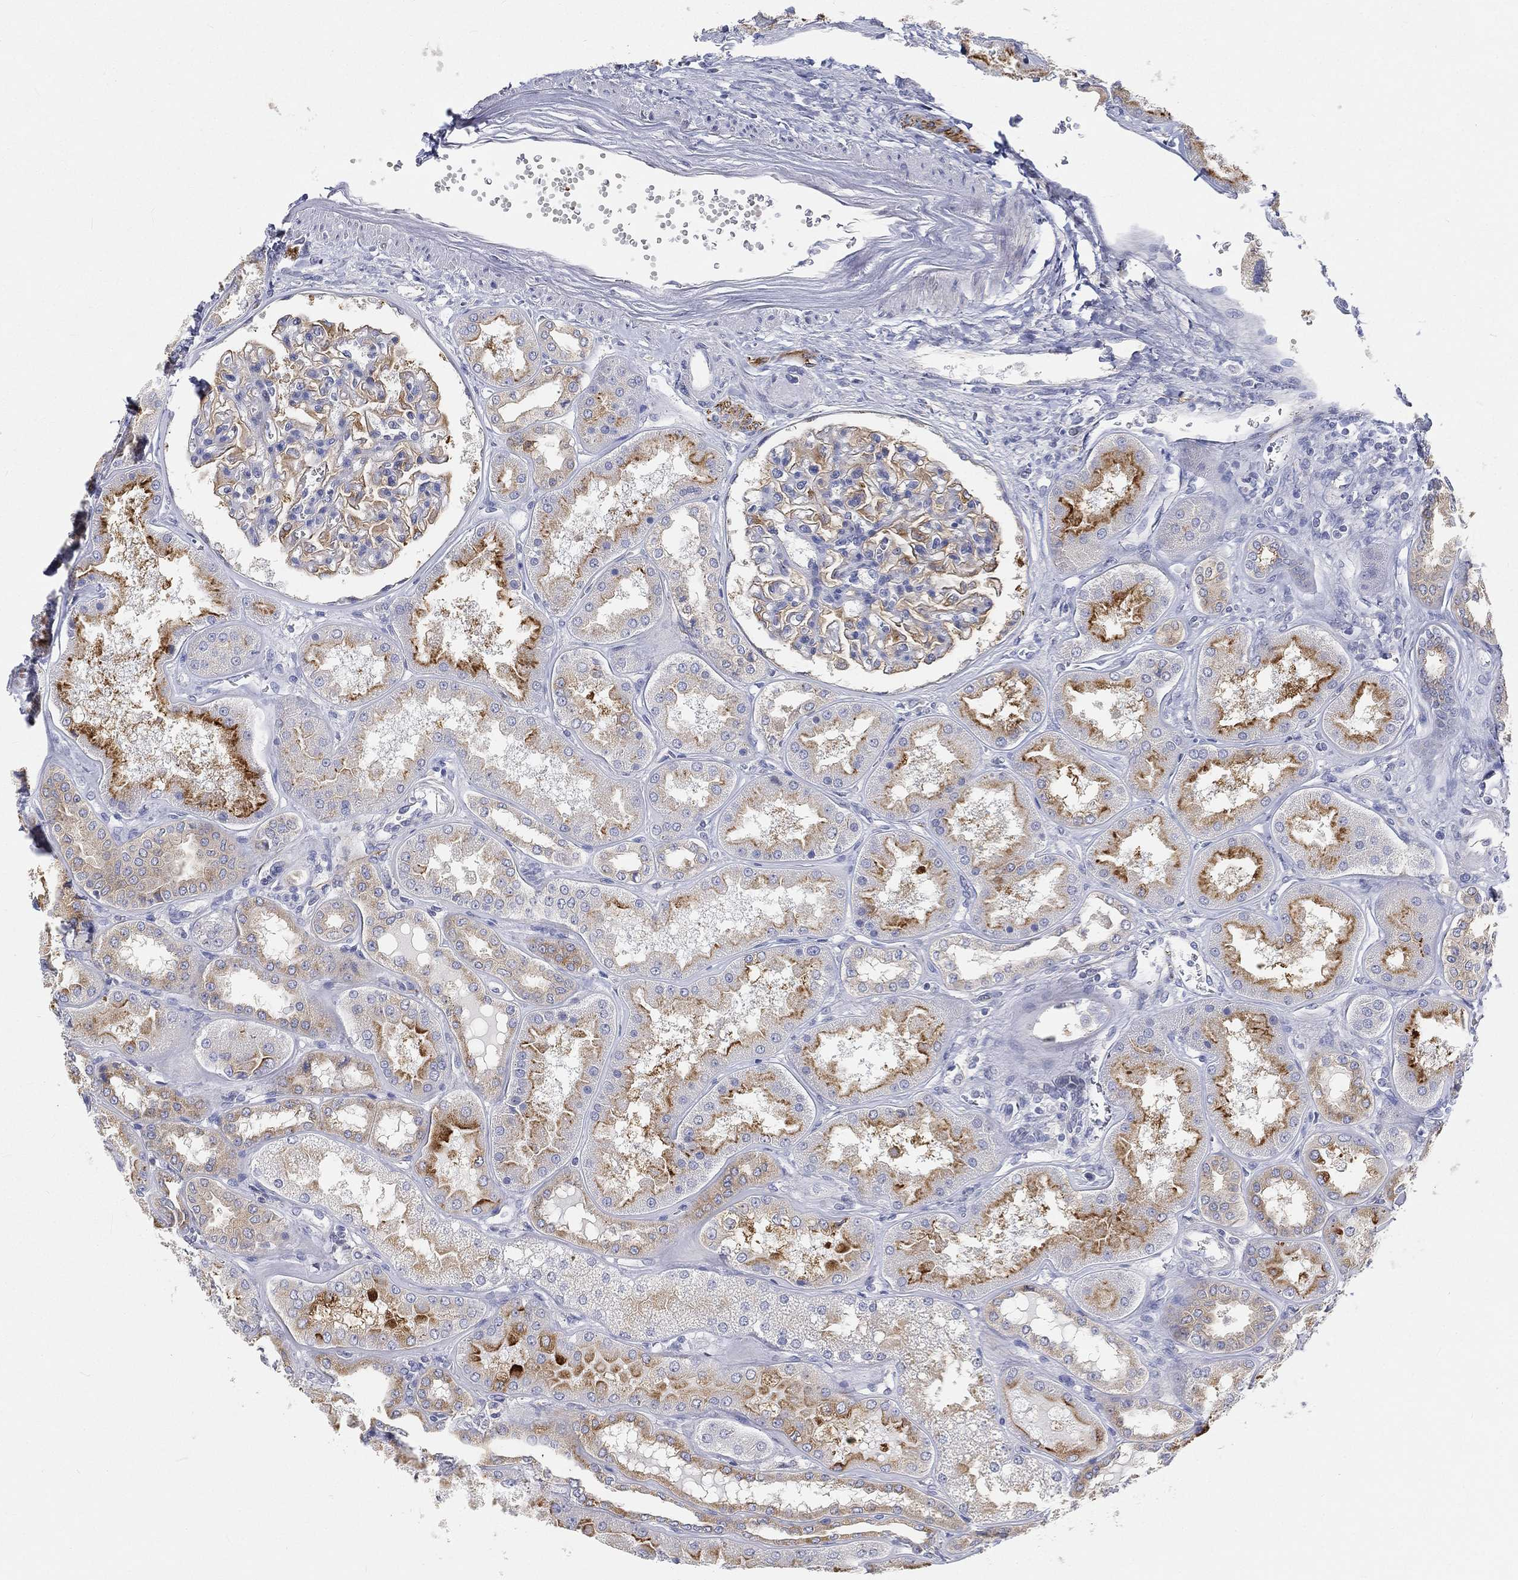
{"staining": {"intensity": "strong", "quantity": "25%-75%", "location": "cytoplasmic/membranous"}, "tissue": "kidney", "cell_type": "Cells in glomeruli", "image_type": "normal", "snomed": [{"axis": "morphology", "description": "Normal tissue, NOS"}, {"axis": "topography", "description": "Kidney"}], "caption": "DAB immunohistochemical staining of benign human kidney displays strong cytoplasmic/membranous protein positivity in approximately 25%-75% of cells in glomeruli.", "gene": "TMEM25", "patient": {"sex": "female", "age": 56}}